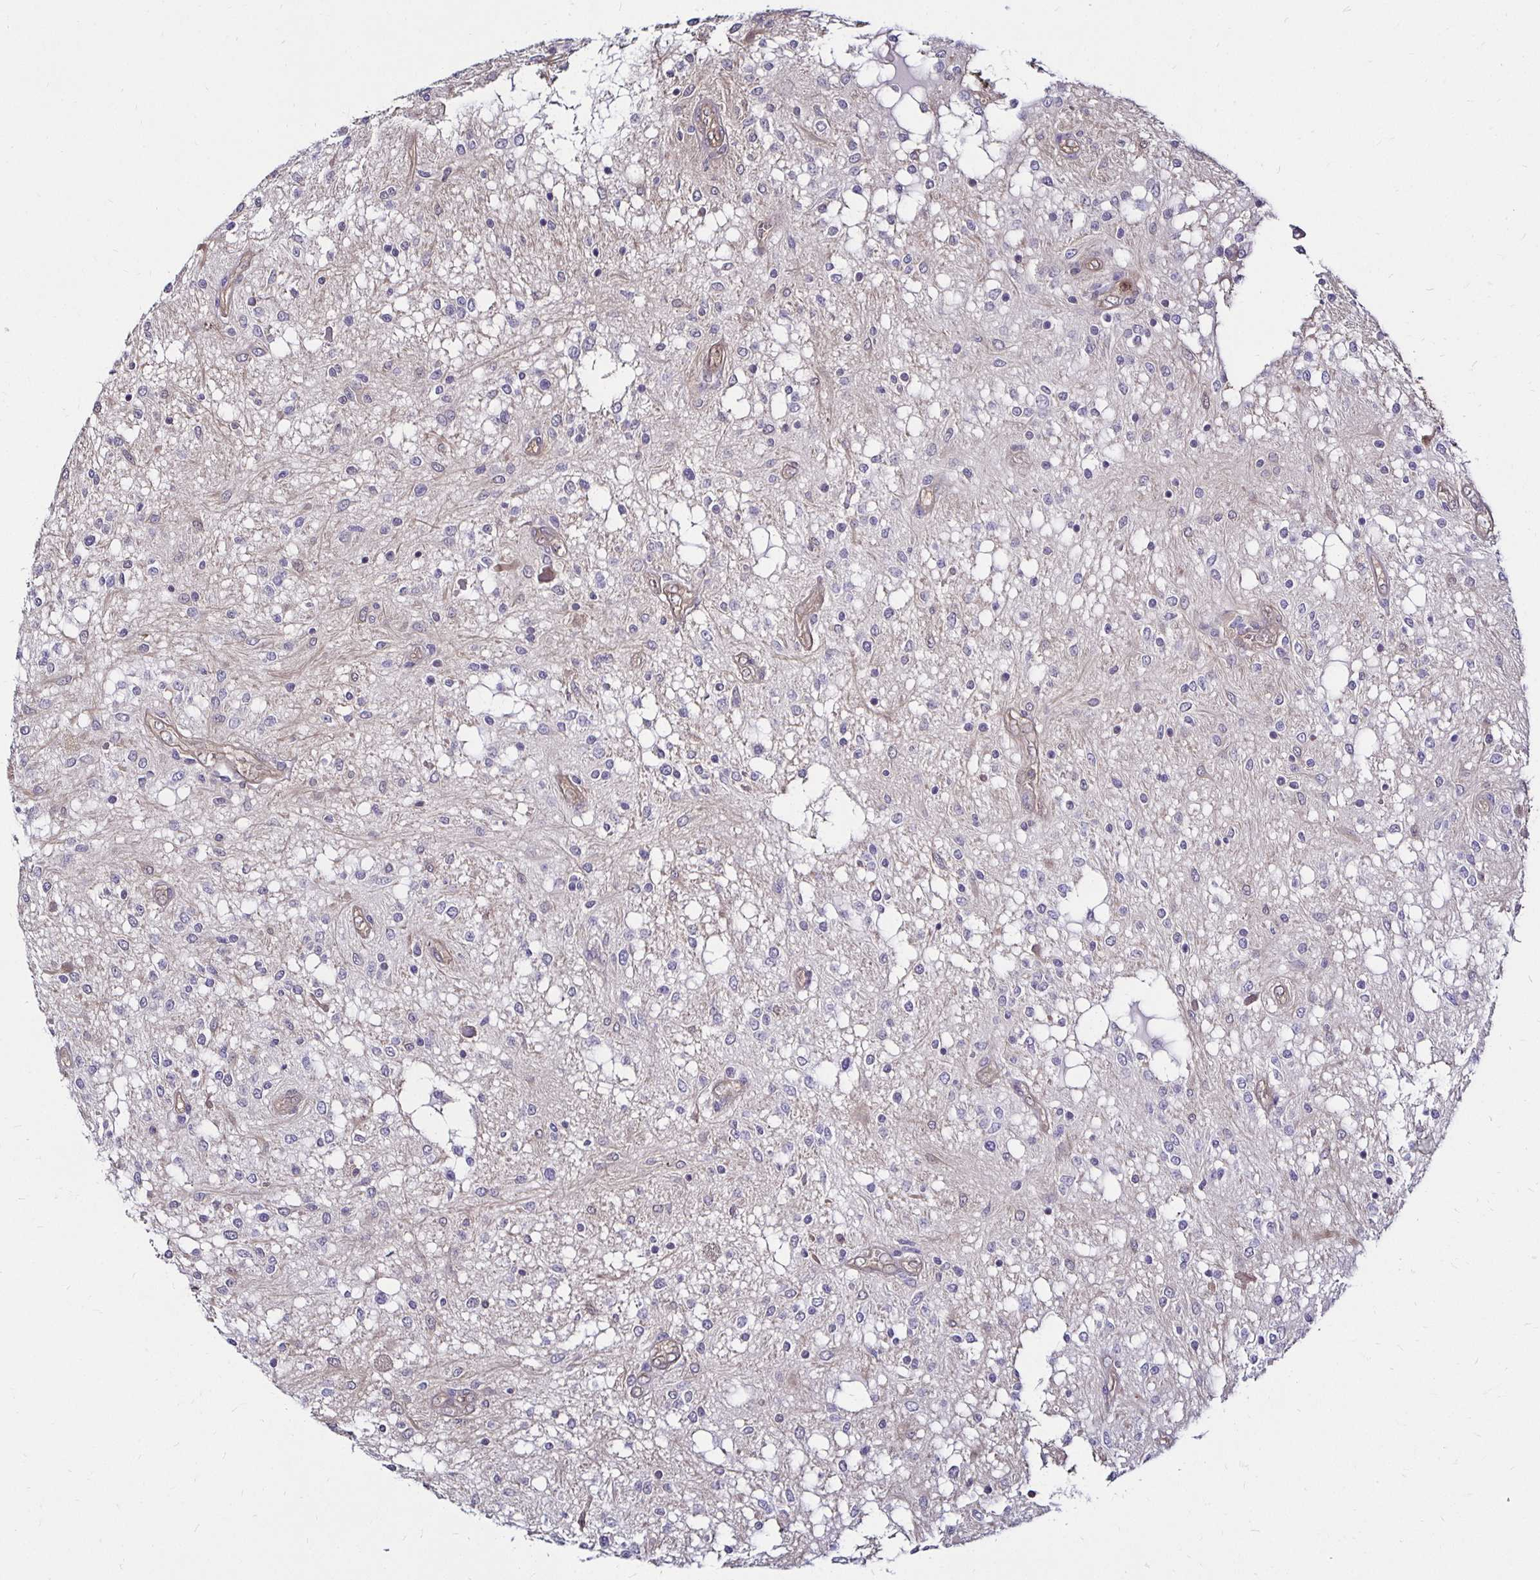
{"staining": {"intensity": "negative", "quantity": "none", "location": "none"}, "tissue": "glioma", "cell_type": "Tumor cells", "image_type": "cancer", "snomed": [{"axis": "morphology", "description": "Glioma, malignant, Low grade"}, {"axis": "topography", "description": "Cerebellum"}], "caption": "Human malignant glioma (low-grade) stained for a protein using immunohistochemistry (IHC) displays no expression in tumor cells.", "gene": "TXN", "patient": {"sex": "female", "age": 14}}